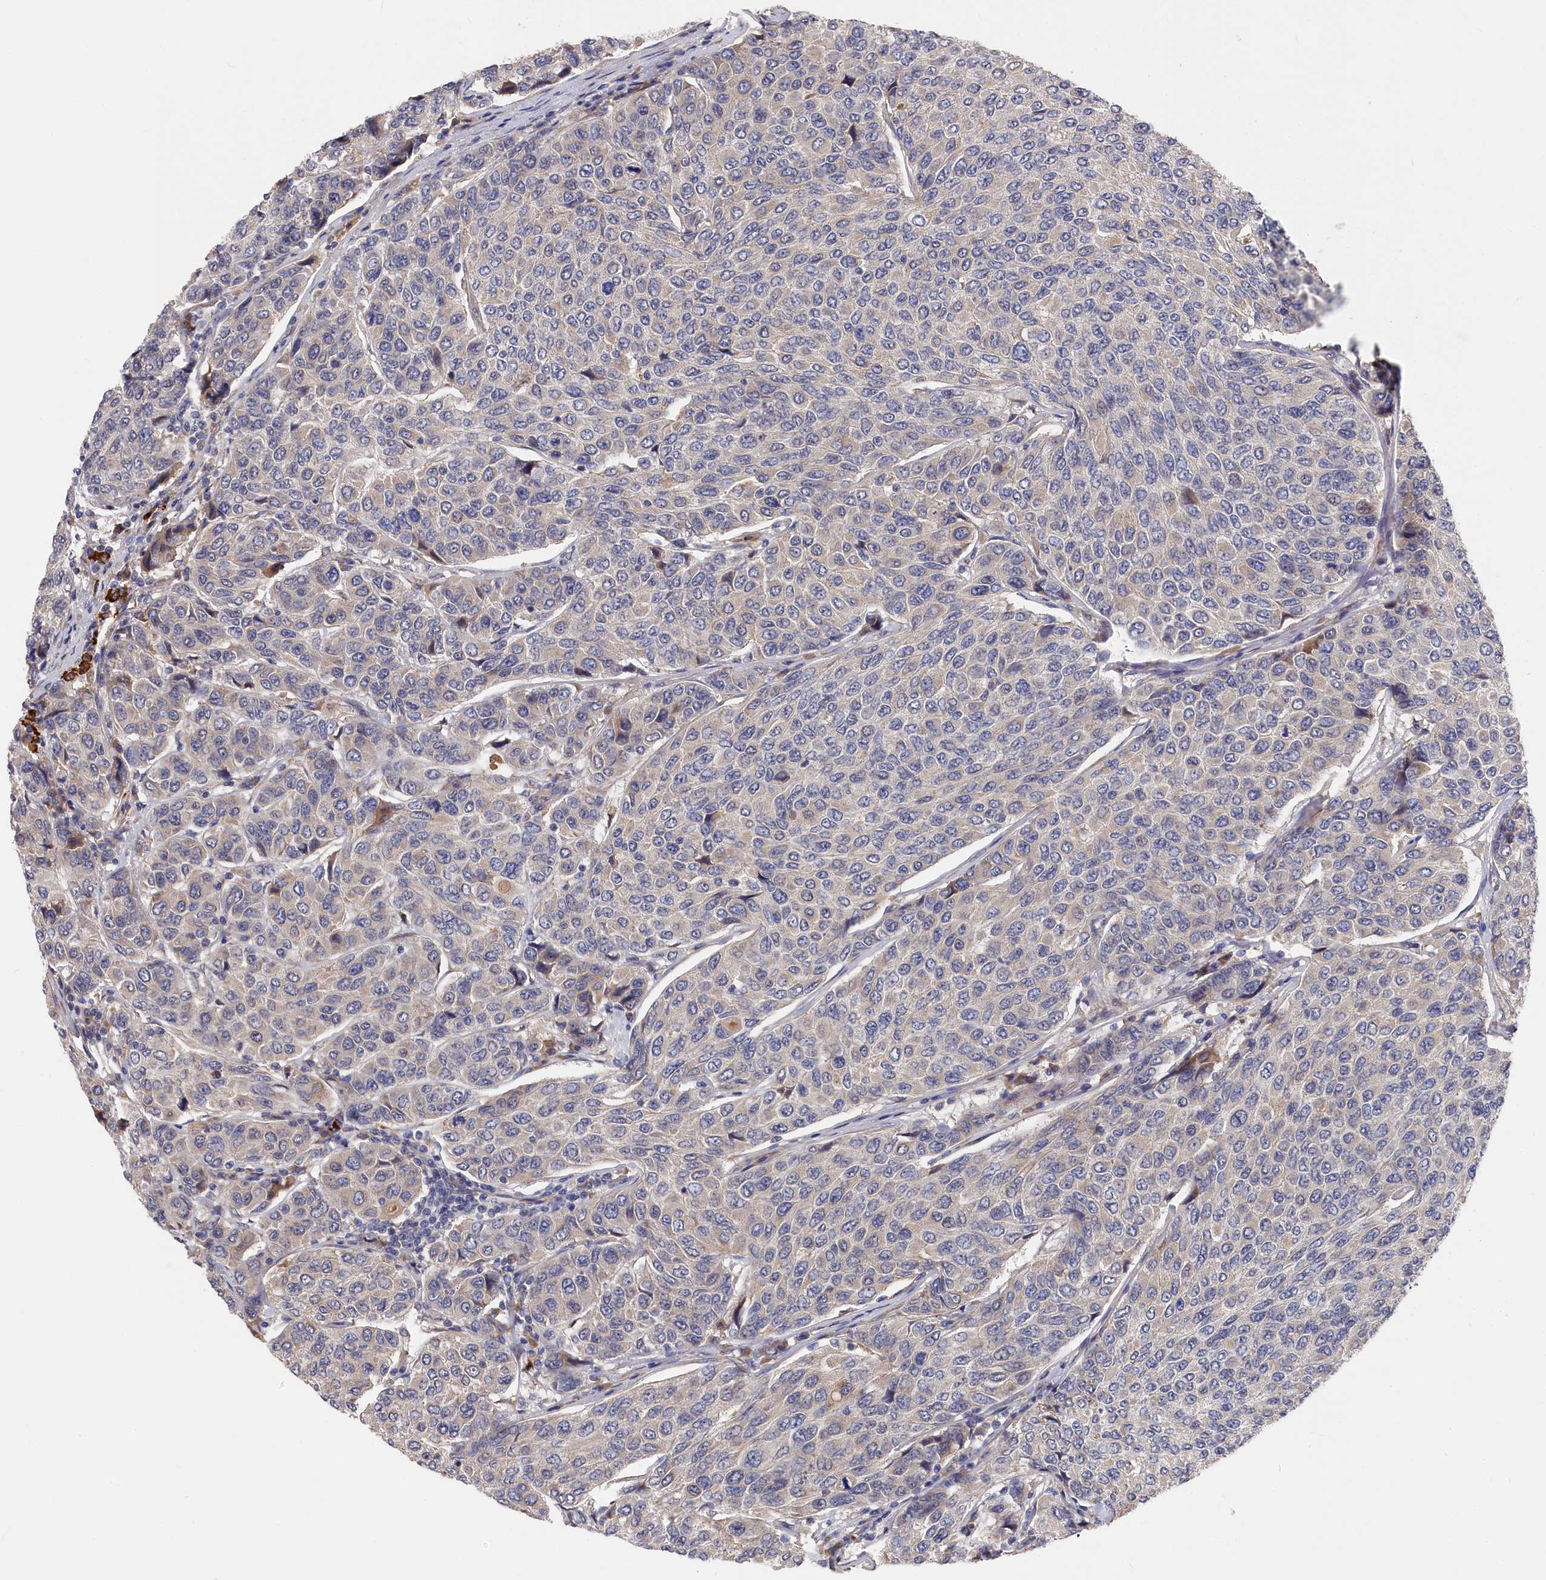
{"staining": {"intensity": "negative", "quantity": "none", "location": "none"}, "tissue": "breast cancer", "cell_type": "Tumor cells", "image_type": "cancer", "snomed": [{"axis": "morphology", "description": "Duct carcinoma"}, {"axis": "topography", "description": "Breast"}], "caption": "IHC of human breast cancer exhibits no staining in tumor cells. Brightfield microscopy of IHC stained with DAB (3,3'-diaminobenzidine) (brown) and hematoxylin (blue), captured at high magnification.", "gene": "CYB5D2", "patient": {"sex": "female", "age": 55}}